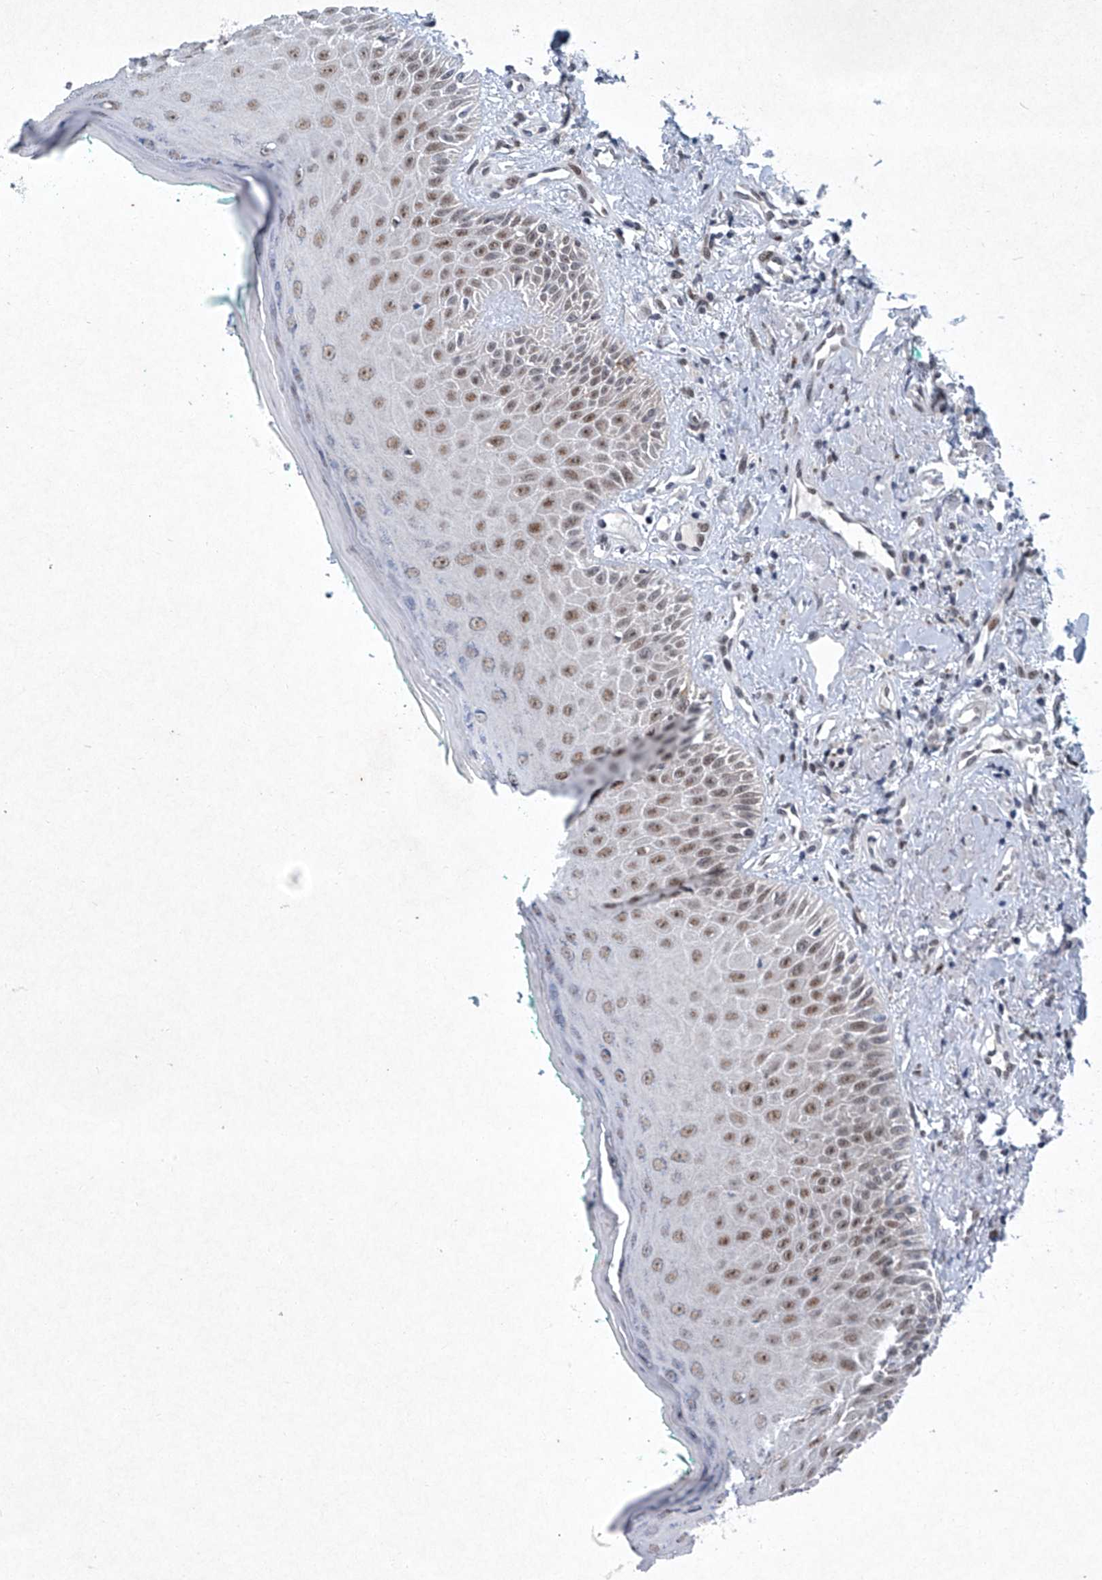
{"staining": {"intensity": "strong", "quantity": ">75%", "location": "nuclear"}, "tissue": "oral mucosa", "cell_type": "Squamous epithelial cells", "image_type": "normal", "snomed": [{"axis": "morphology", "description": "Normal tissue, NOS"}, {"axis": "topography", "description": "Oral tissue"}], "caption": "The micrograph shows staining of normal oral mucosa, revealing strong nuclear protein positivity (brown color) within squamous epithelial cells.", "gene": "TFDP1", "patient": {"sex": "female", "age": 70}}